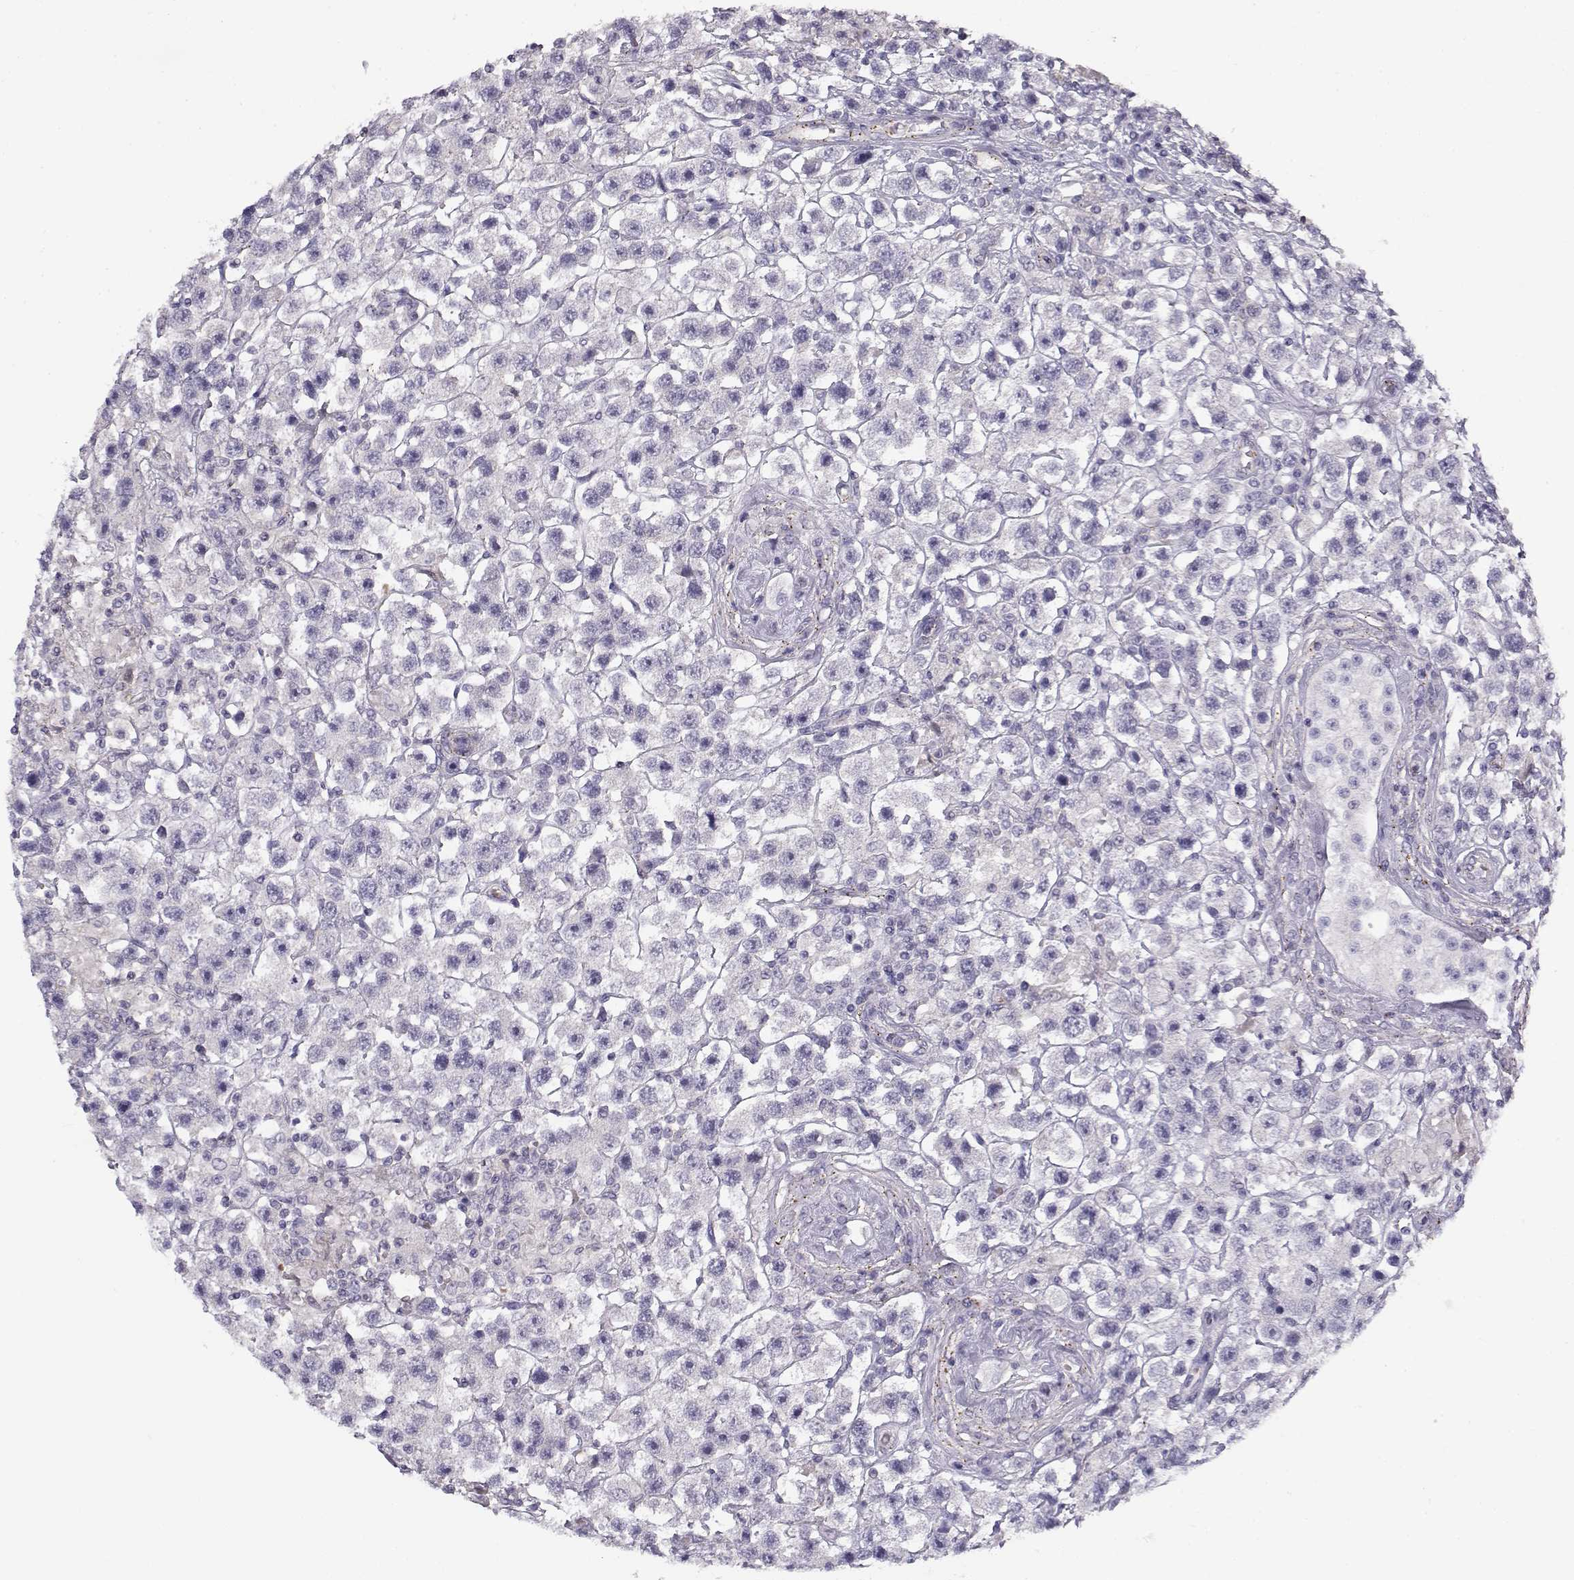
{"staining": {"intensity": "negative", "quantity": "none", "location": "none"}, "tissue": "testis cancer", "cell_type": "Tumor cells", "image_type": "cancer", "snomed": [{"axis": "morphology", "description": "Seminoma, NOS"}, {"axis": "topography", "description": "Testis"}], "caption": "Tumor cells show no significant protein positivity in seminoma (testis).", "gene": "MYO1A", "patient": {"sex": "male", "age": 45}}